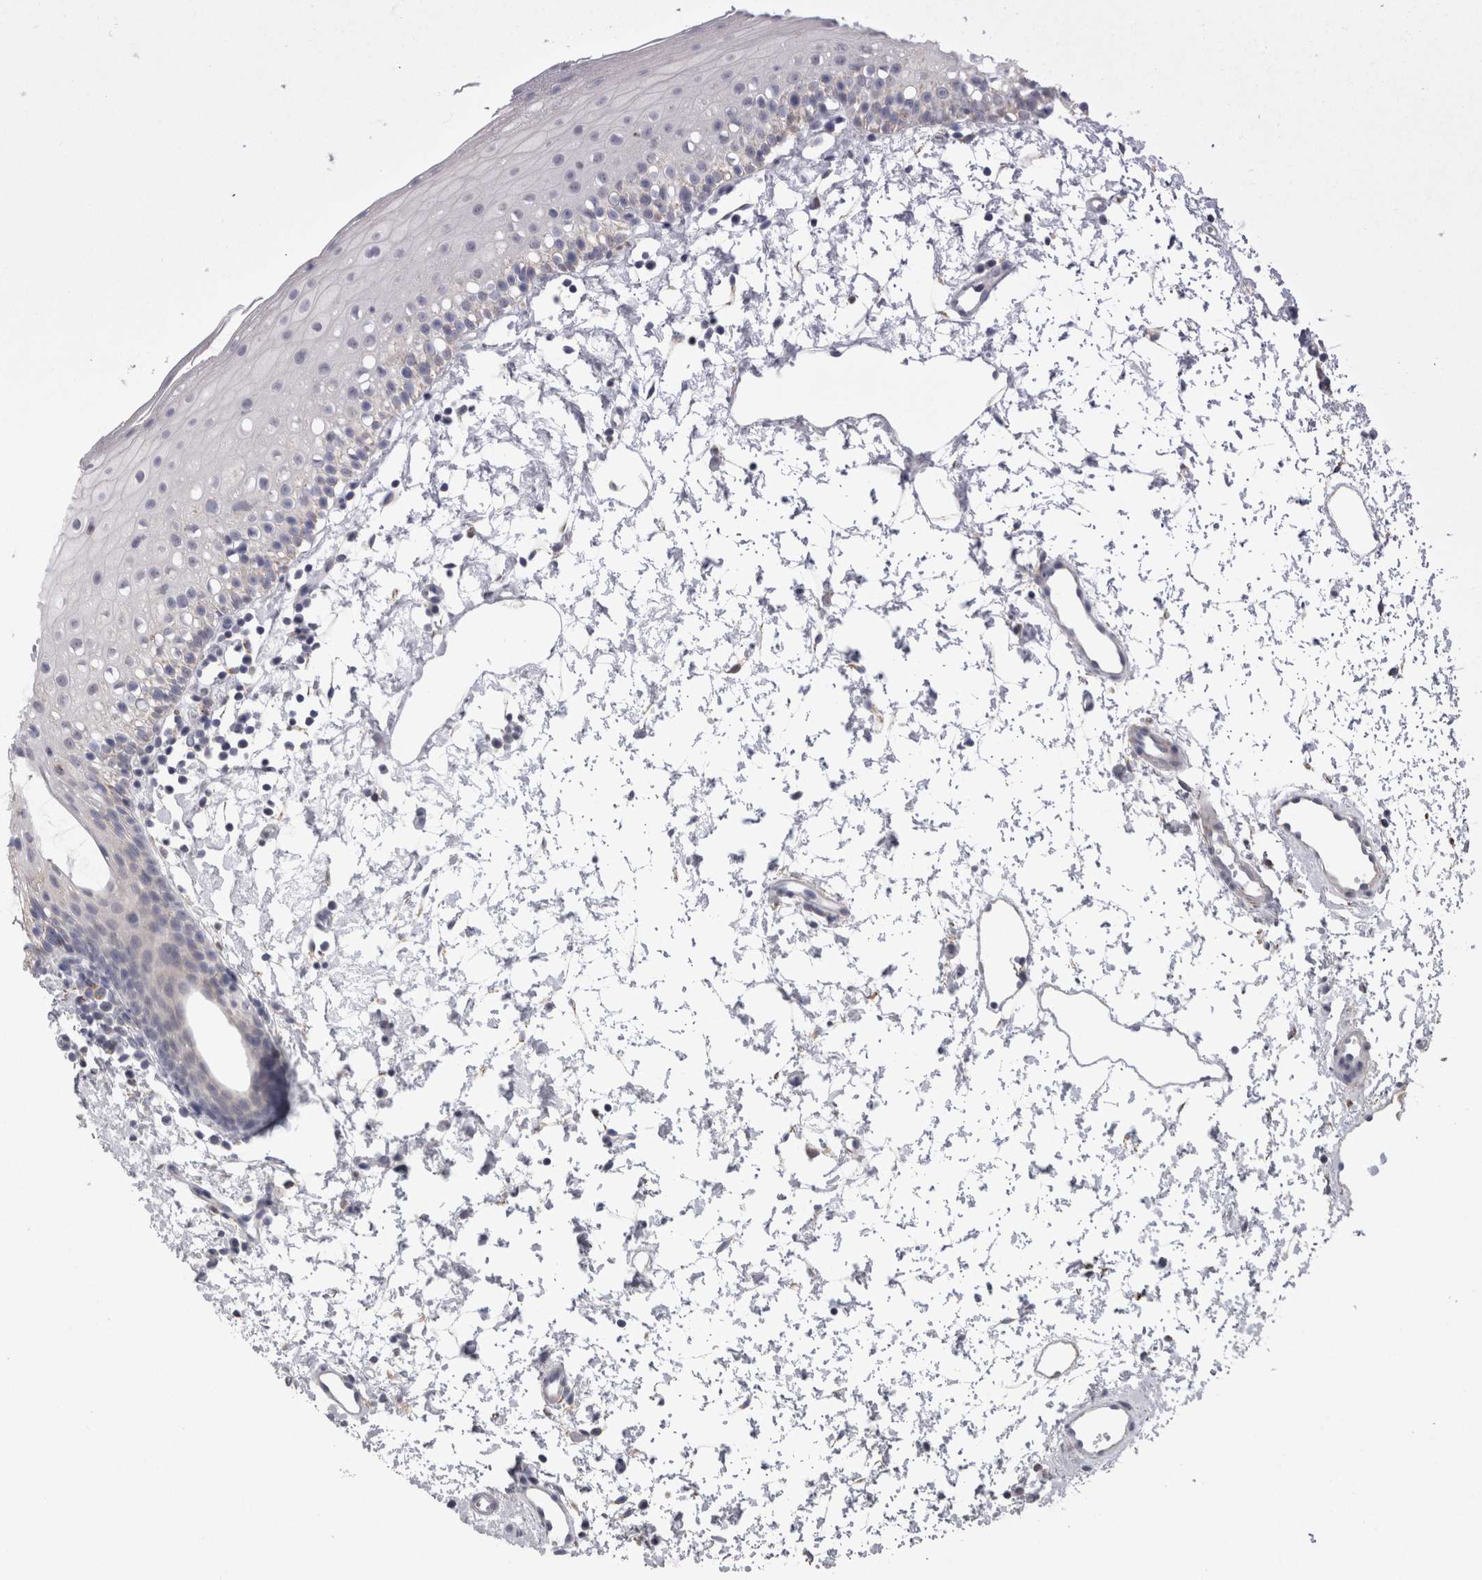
{"staining": {"intensity": "negative", "quantity": "none", "location": "none"}, "tissue": "oral mucosa", "cell_type": "Squamous epithelial cells", "image_type": "normal", "snomed": [{"axis": "morphology", "description": "Normal tissue, NOS"}, {"axis": "topography", "description": "Oral tissue"}], "caption": "High magnification brightfield microscopy of benign oral mucosa stained with DAB (brown) and counterstained with hematoxylin (blue): squamous epithelial cells show no significant positivity. (Stains: DAB (3,3'-diaminobenzidine) immunohistochemistry with hematoxylin counter stain, Microscopy: brightfield microscopy at high magnification).", "gene": "AGMAT", "patient": {"sex": "male", "age": 28}}